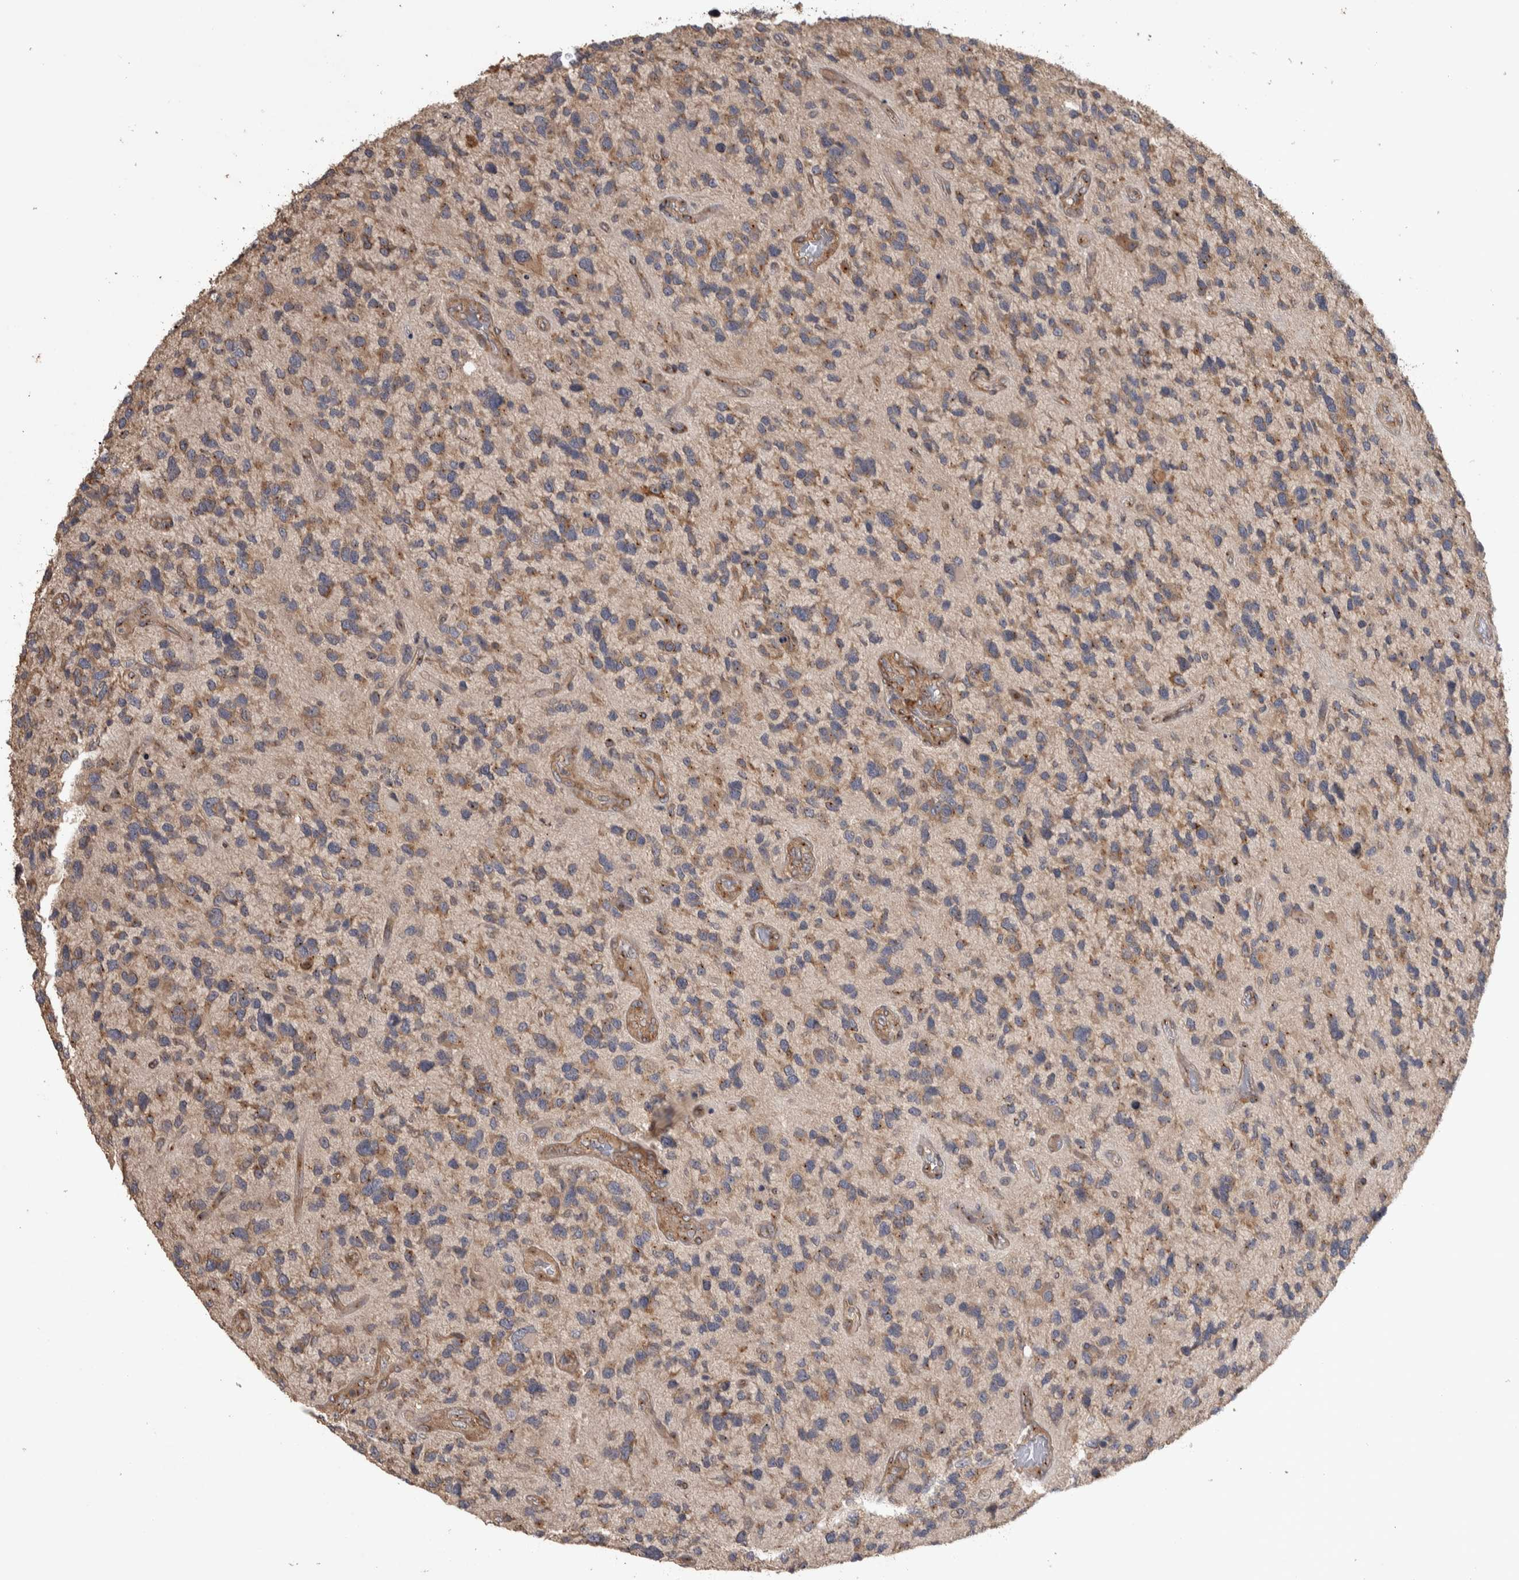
{"staining": {"intensity": "moderate", "quantity": ">75%", "location": "cytoplasmic/membranous"}, "tissue": "glioma", "cell_type": "Tumor cells", "image_type": "cancer", "snomed": [{"axis": "morphology", "description": "Glioma, malignant, High grade"}, {"axis": "topography", "description": "Brain"}], "caption": "Protein analysis of malignant glioma (high-grade) tissue reveals moderate cytoplasmic/membranous expression in approximately >75% of tumor cells. Using DAB (3,3'-diaminobenzidine) (brown) and hematoxylin (blue) stains, captured at high magnification using brightfield microscopy.", "gene": "IFRD1", "patient": {"sex": "female", "age": 58}}